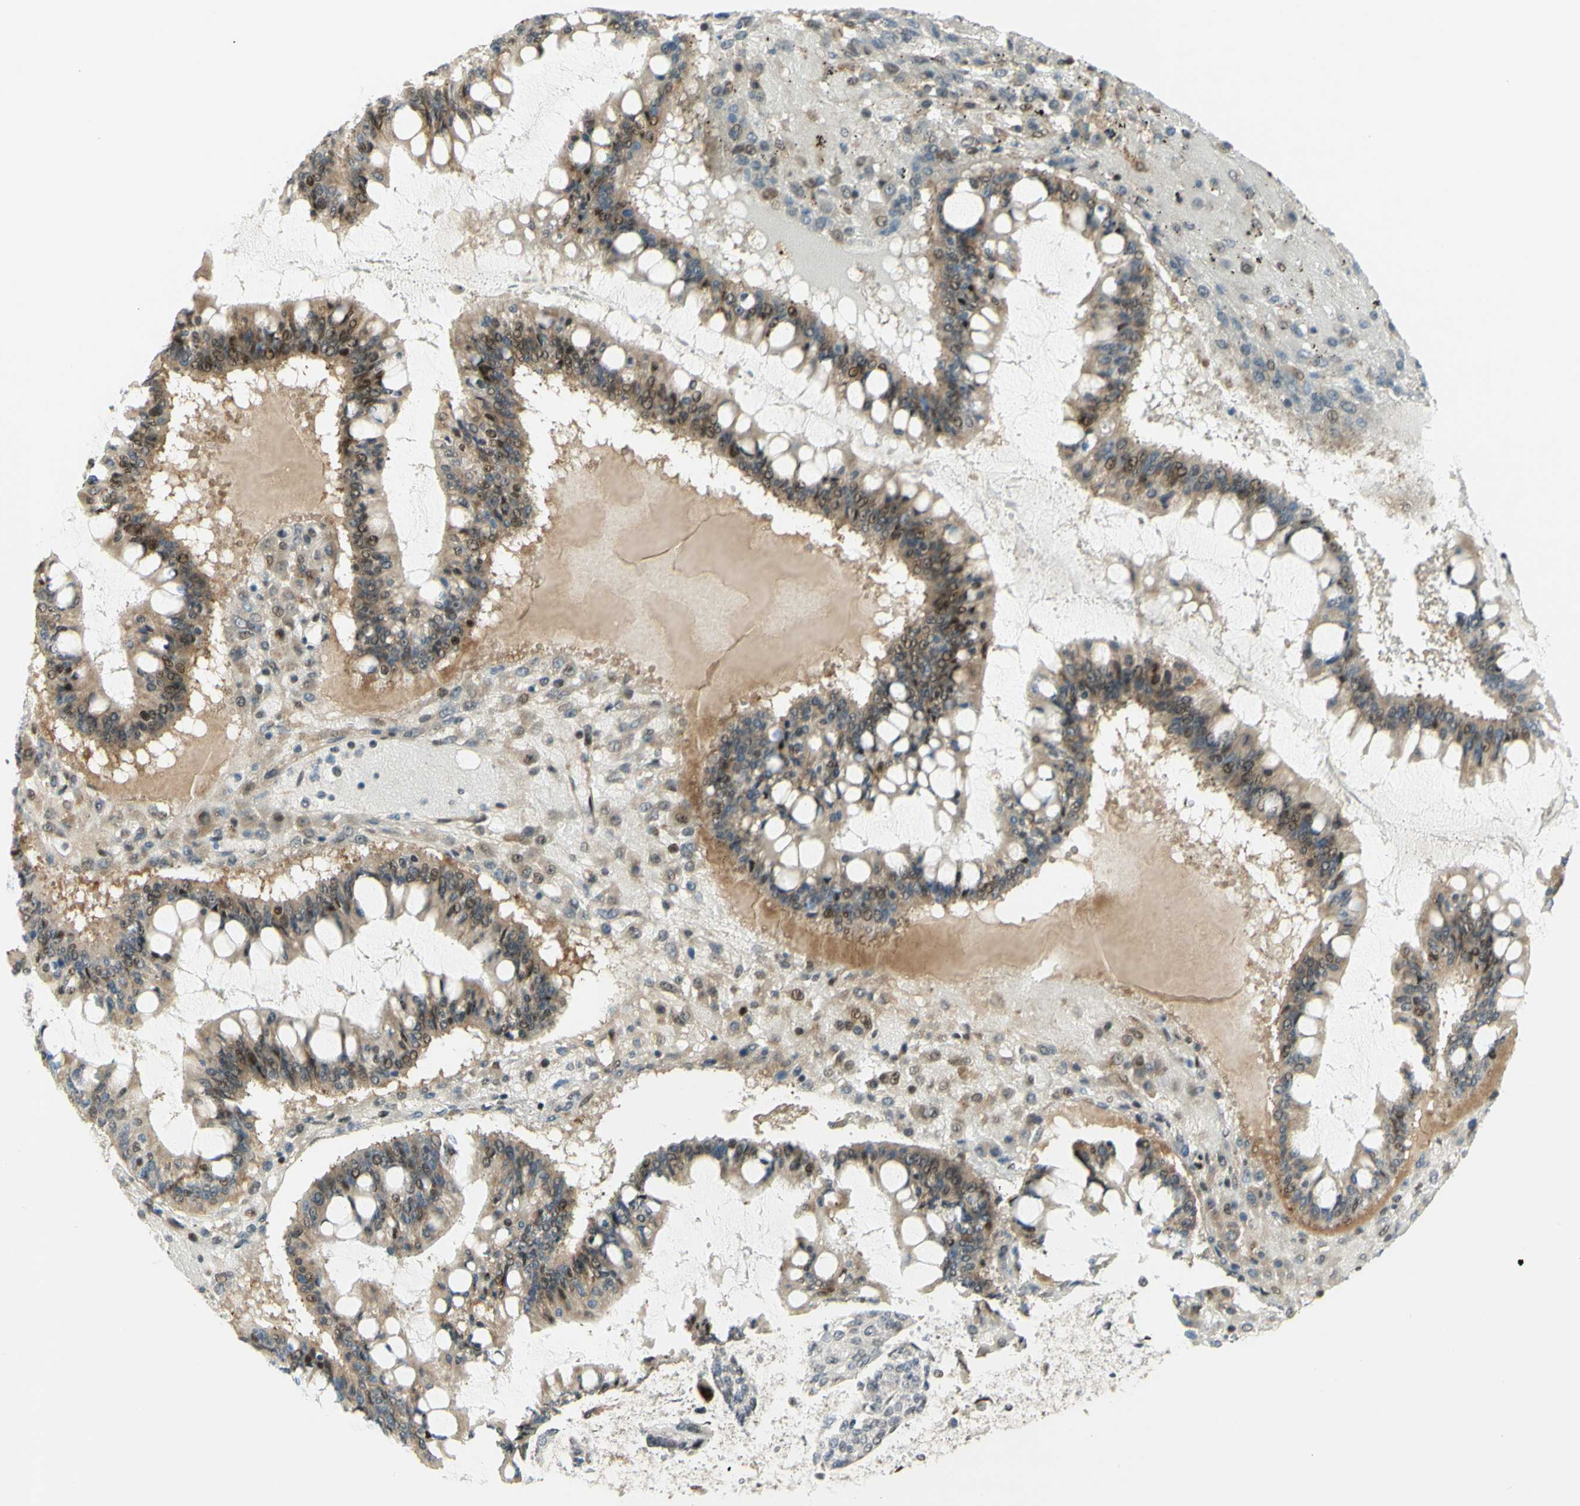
{"staining": {"intensity": "moderate", "quantity": ">75%", "location": "cytoplasmic/membranous,nuclear"}, "tissue": "ovarian cancer", "cell_type": "Tumor cells", "image_type": "cancer", "snomed": [{"axis": "morphology", "description": "Cystadenocarcinoma, mucinous, NOS"}, {"axis": "topography", "description": "Ovary"}], "caption": "Ovarian mucinous cystadenocarcinoma was stained to show a protein in brown. There is medium levels of moderate cytoplasmic/membranous and nuclear staining in about >75% of tumor cells.", "gene": "DDX1", "patient": {"sex": "female", "age": 73}}